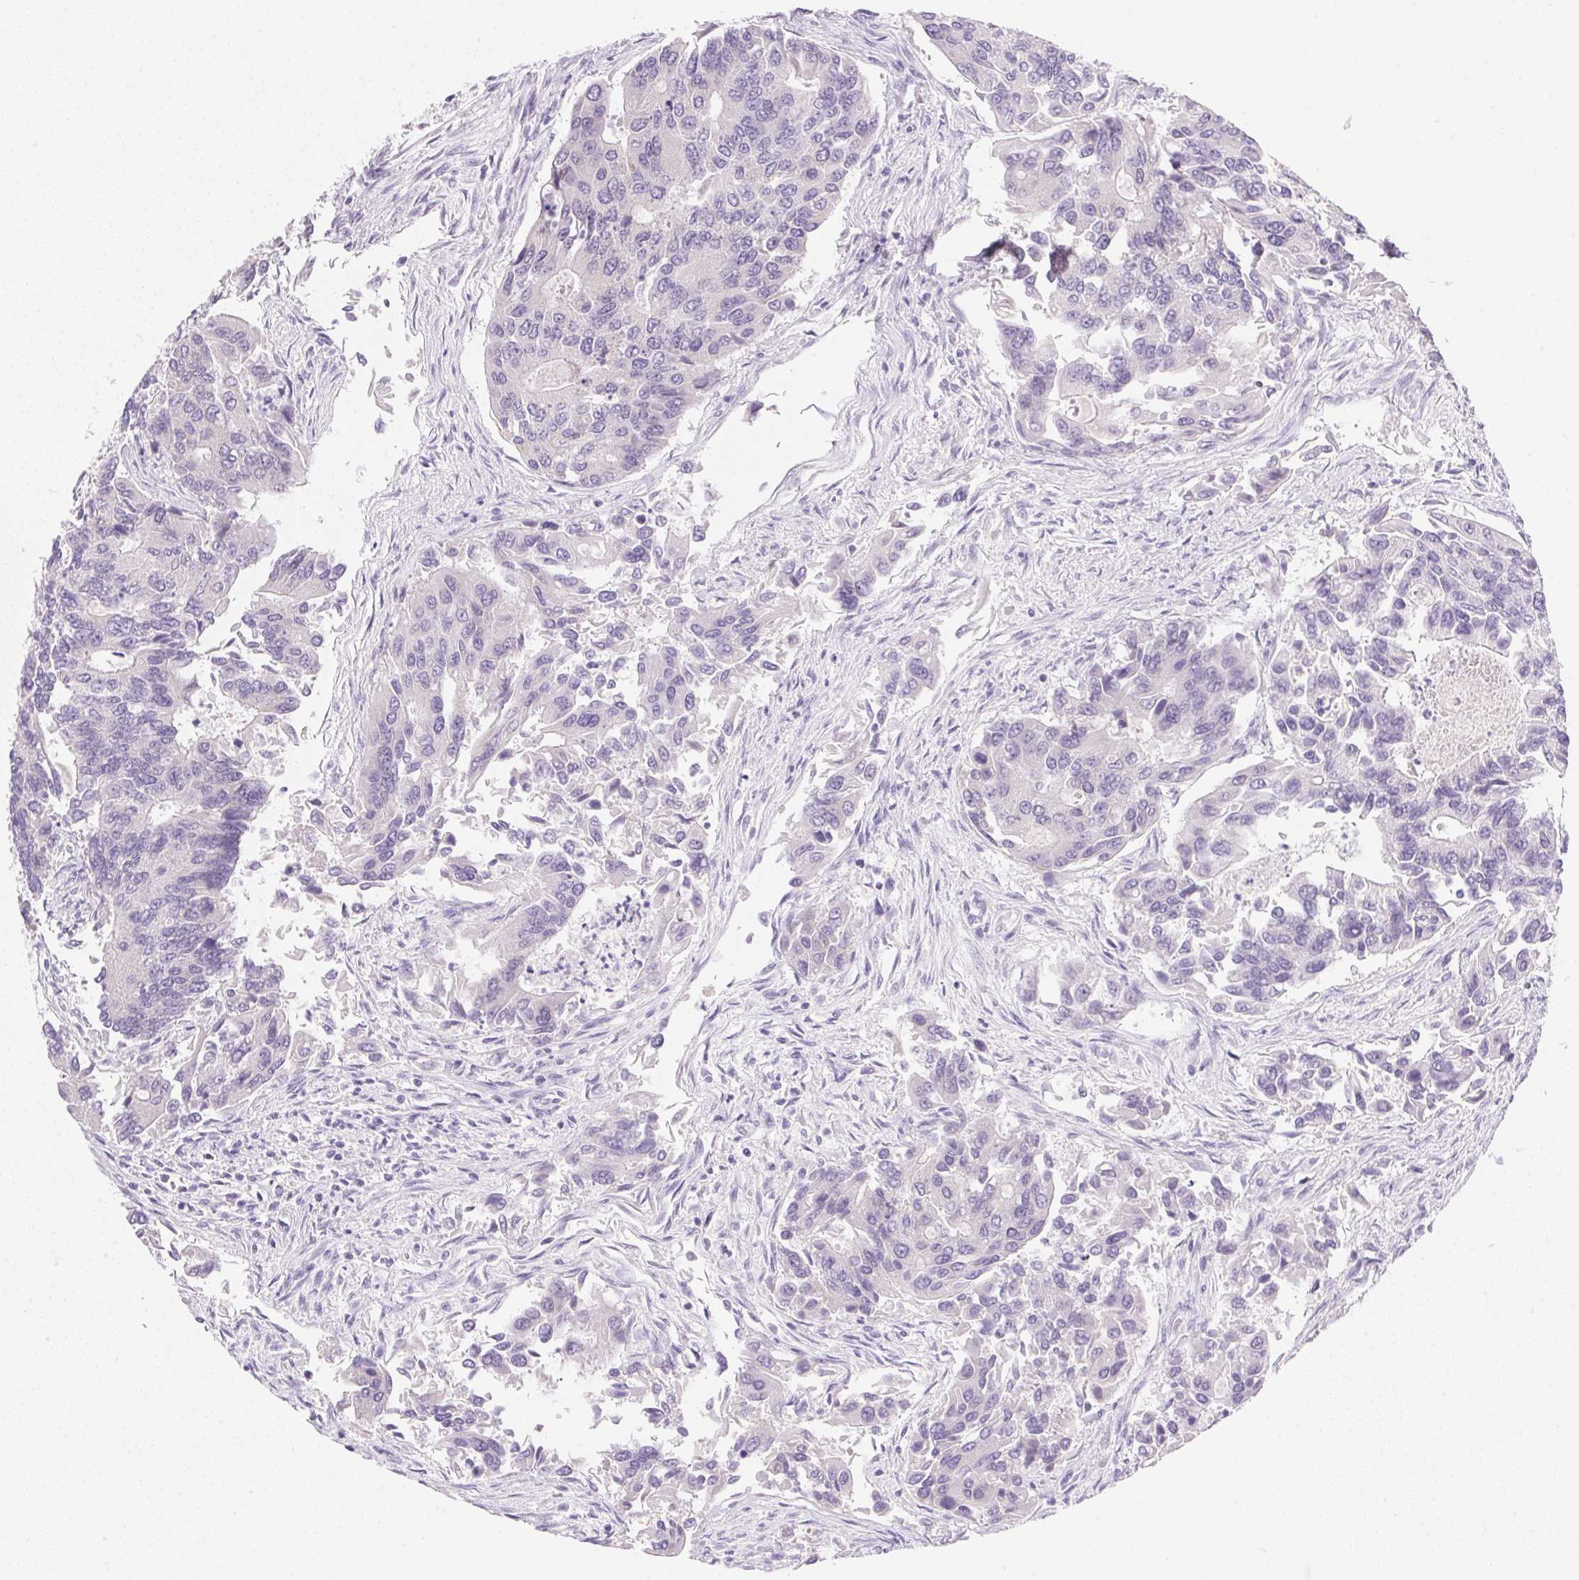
{"staining": {"intensity": "negative", "quantity": "none", "location": "none"}, "tissue": "colorectal cancer", "cell_type": "Tumor cells", "image_type": "cancer", "snomed": [{"axis": "morphology", "description": "Adenocarcinoma, NOS"}, {"axis": "topography", "description": "Colon"}], "caption": "A micrograph of human colorectal cancer (adenocarcinoma) is negative for staining in tumor cells.", "gene": "DHCR24", "patient": {"sex": "female", "age": 67}}